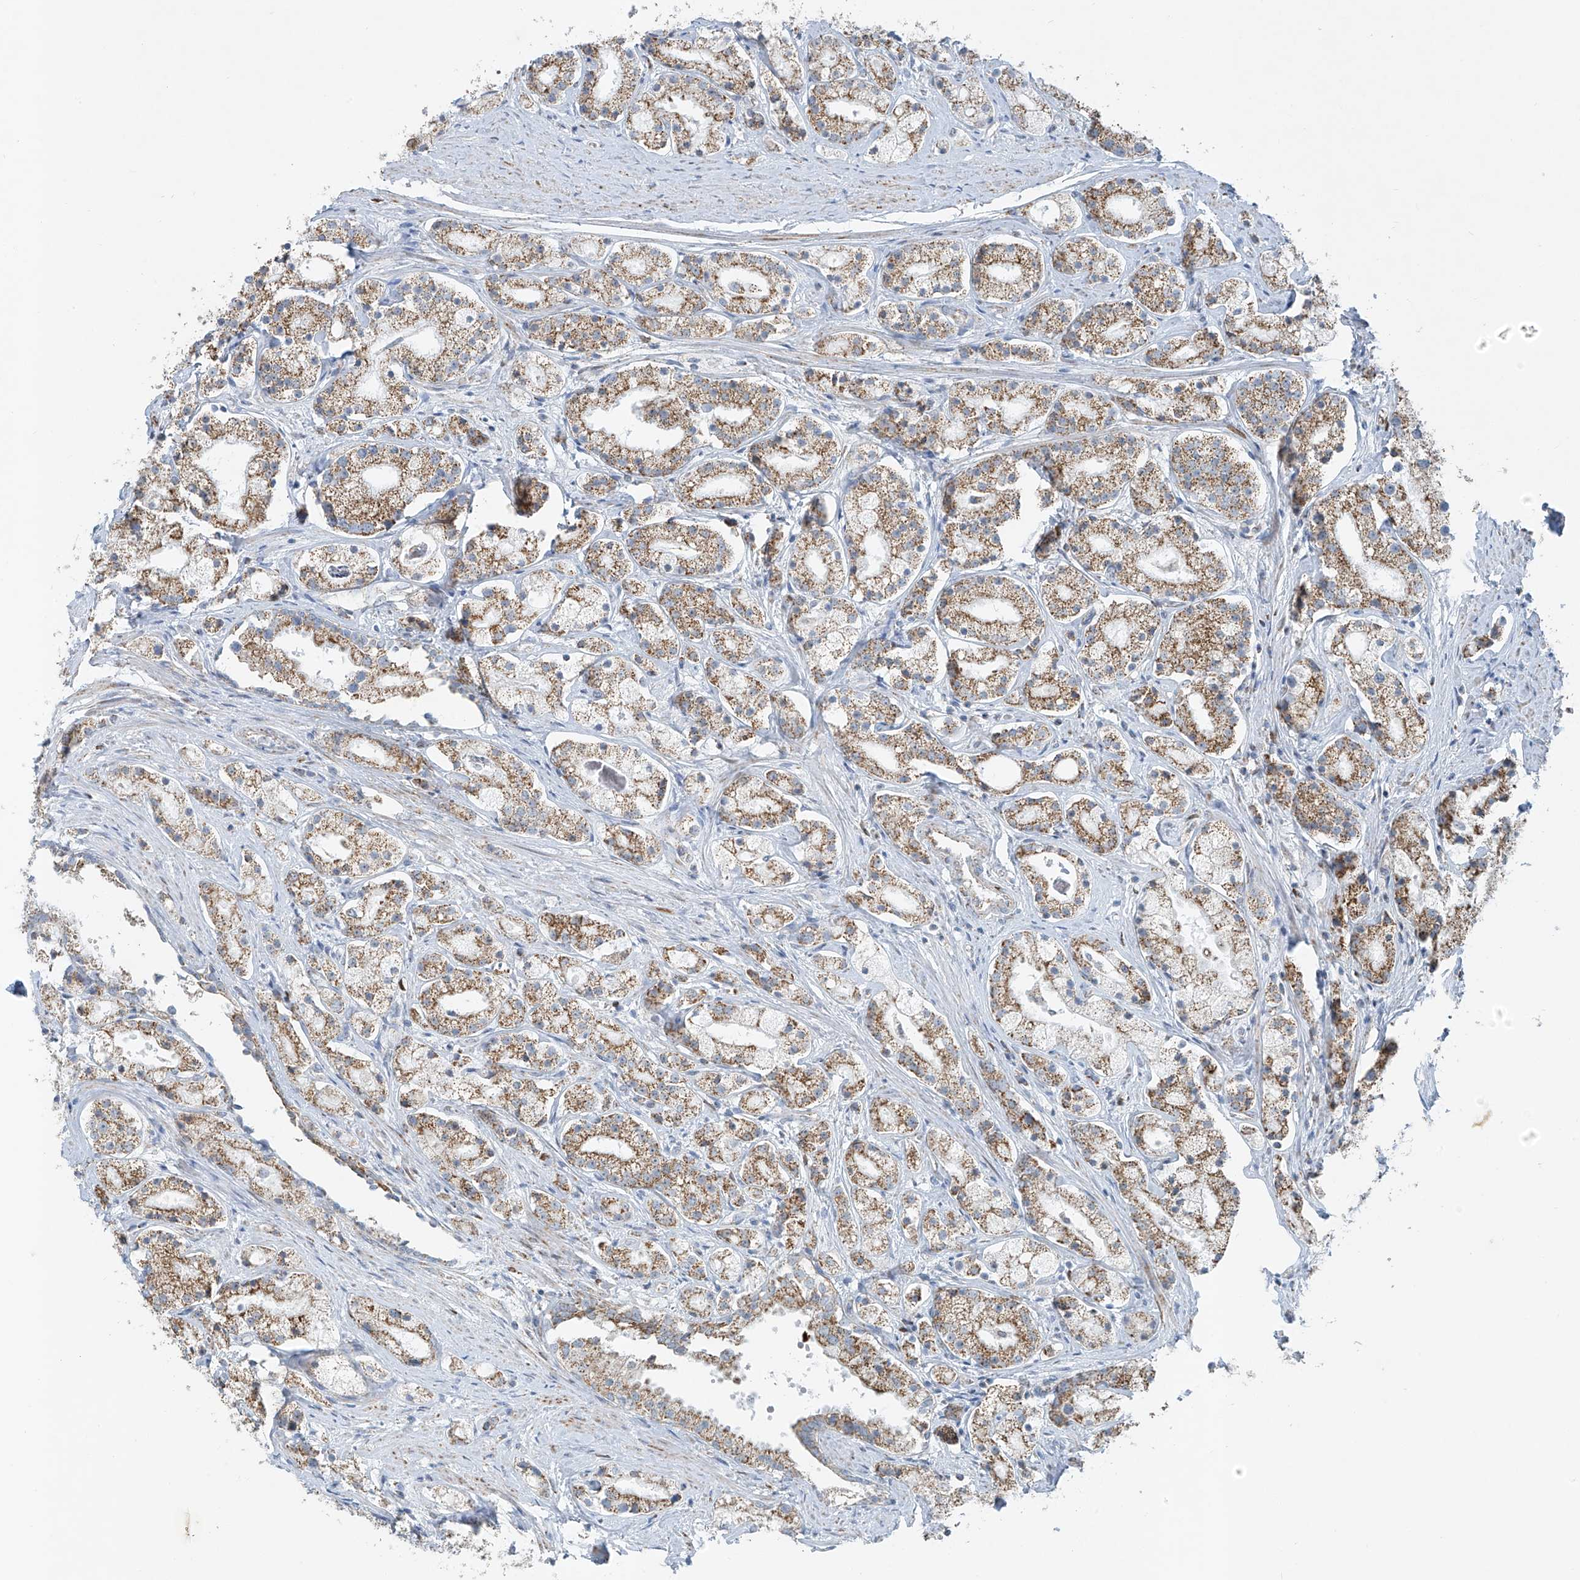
{"staining": {"intensity": "moderate", "quantity": ">75%", "location": "cytoplasmic/membranous"}, "tissue": "prostate cancer", "cell_type": "Tumor cells", "image_type": "cancer", "snomed": [{"axis": "morphology", "description": "Adenocarcinoma, High grade"}, {"axis": "topography", "description": "Prostate"}], "caption": "Immunohistochemical staining of human prostate adenocarcinoma (high-grade) shows medium levels of moderate cytoplasmic/membranous expression in about >75% of tumor cells.", "gene": "SMDT1", "patient": {"sex": "male", "age": 69}}